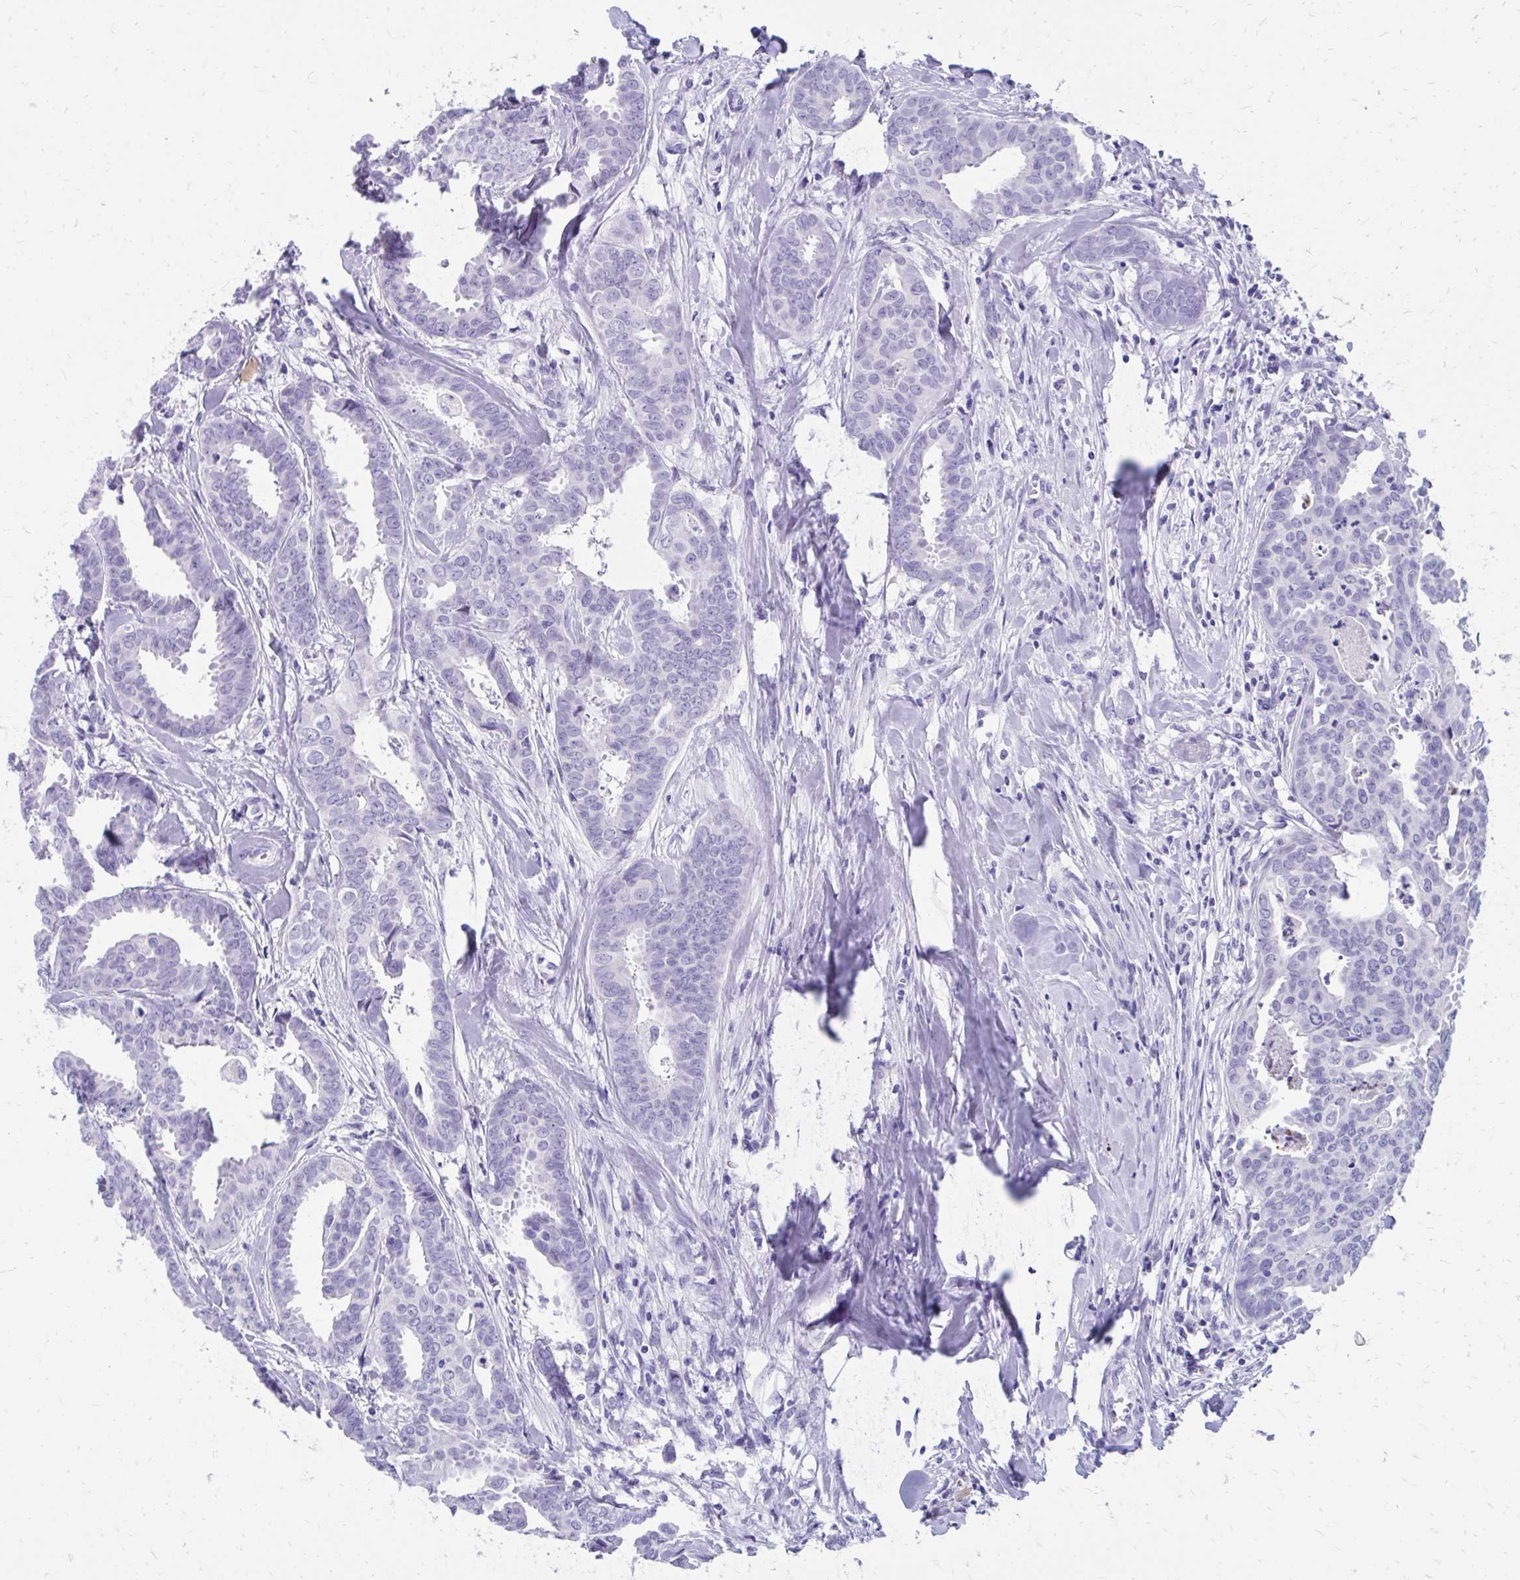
{"staining": {"intensity": "negative", "quantity": "none", "location": "none"}, "tissue": "breast cancer", "cell_type": "Tumor cells", "image_type": "cancer", "snomed": [{"axis": "morphology", "description": "Duct carcinoma"}, {"axis": "topography", "description": "Breast"}], "caption": "High power microscopy photomicrograph of an immunohistochemistry histopathology image of breast cancer, revealing no significant positivity in tumor cells.", "gene": "SATL1", "patient": {"sex": "female", "age": 45}}